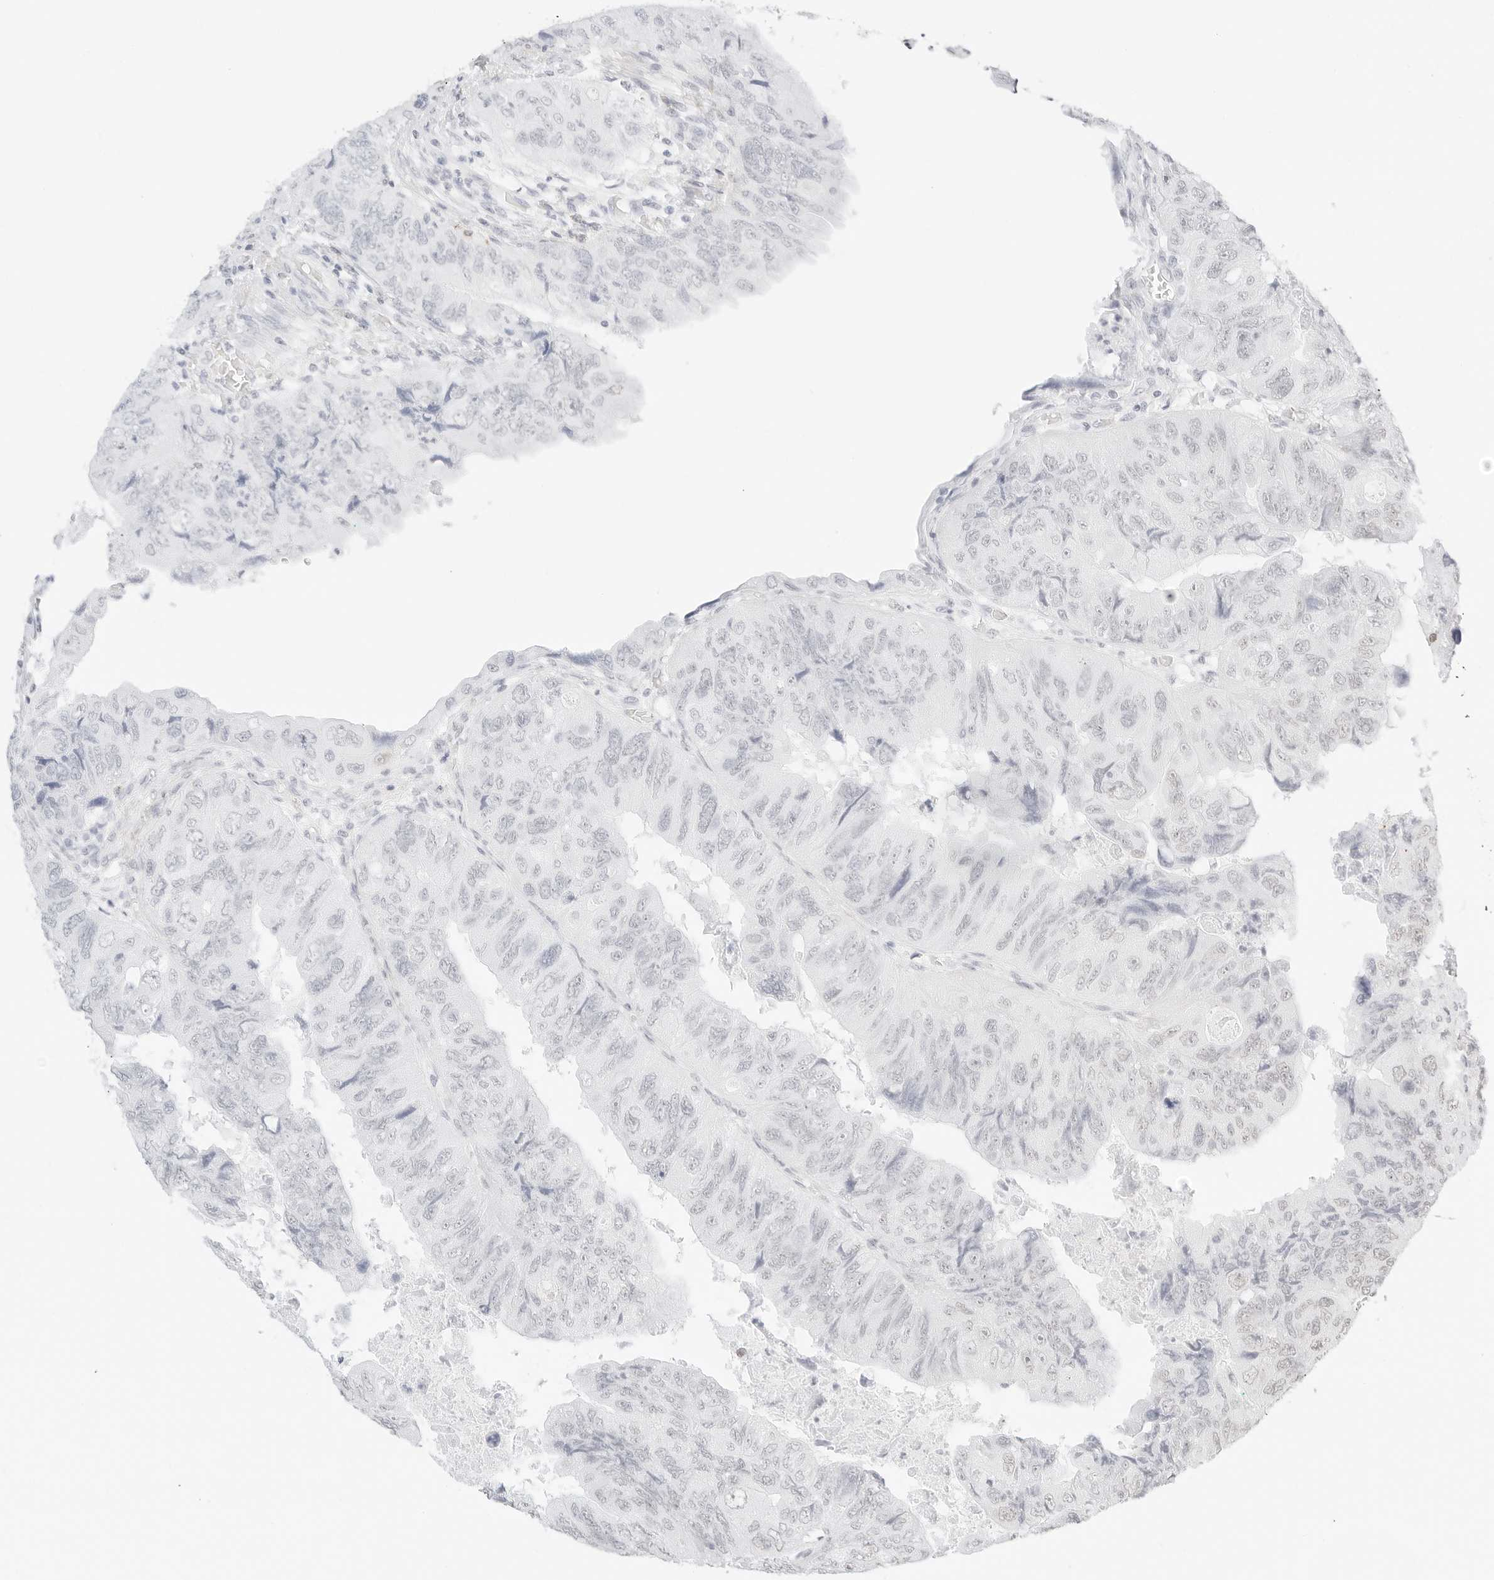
{"staining": {"intensity": "negative", "quantity": "none", "location": "none"}, "tissue": "colorectal cancer", "cell_type": "Tumor cells", "image_type": "cancer", "snomed": [{"axis": "morphology", "description": "Adenocarcinoma, NOS"}, {"axis": "topography", "description": "Rectum"}], "caption": "Immunohistochemical staining of colorectal cancer (adenocarcinoma) shows no significant staining in tumor cells.", "gene": "FBLN5", "patient": {"sex": "male", "age": 63}}